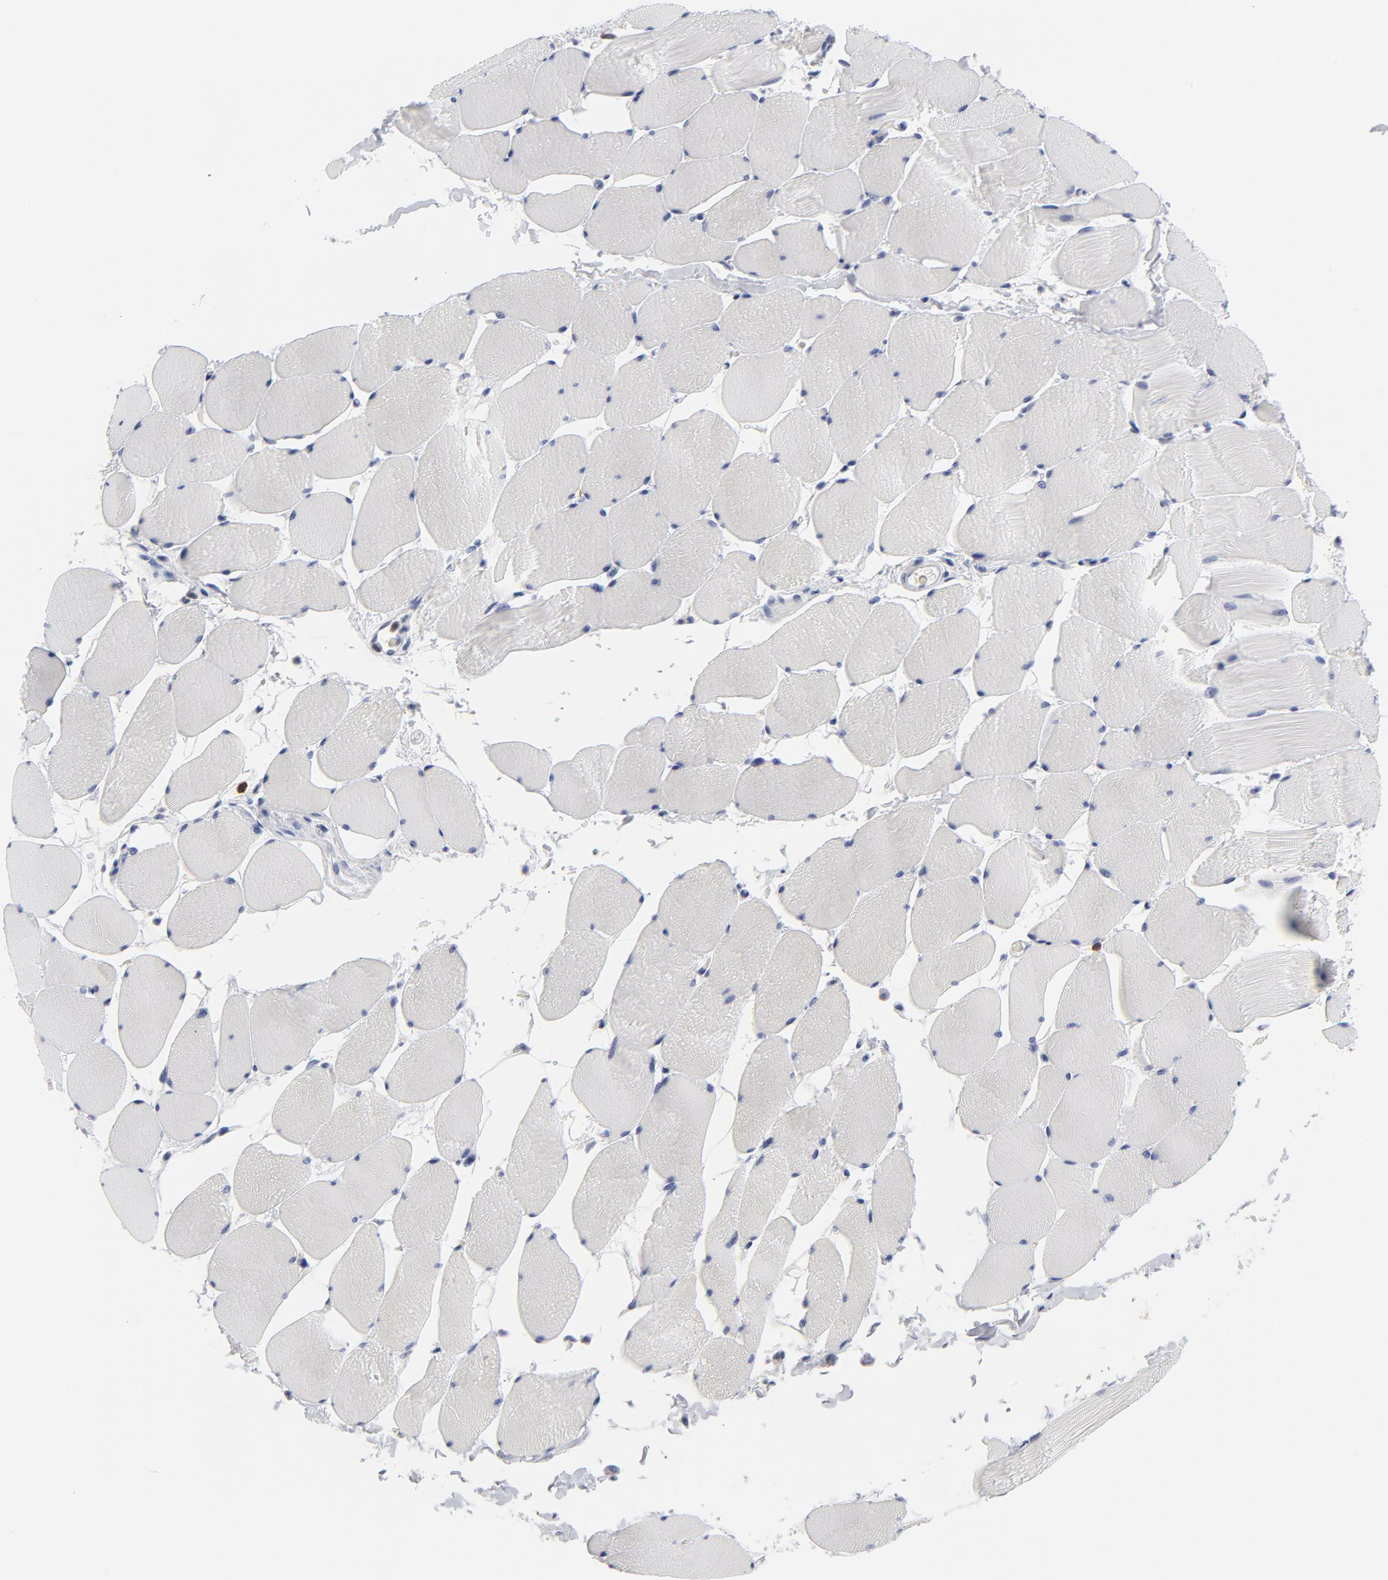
{"staining": {"intensity": "negative", "quantity": "none", "location": "none"}, "tissue": "skeletal muscle", "cell_type": "Myocytes", "image_type": "normal", "snomed": [{"axis": "morphology", "description": "Normal tissue, NOS"}, {"axis": "topography", "description": "Skeletal muscle"}], "caption": "IHC of normal human skeletal muscle shows no positivity in myocytes.", "gene": "CD2", "patient": {"sex": "male", "age": 62}}